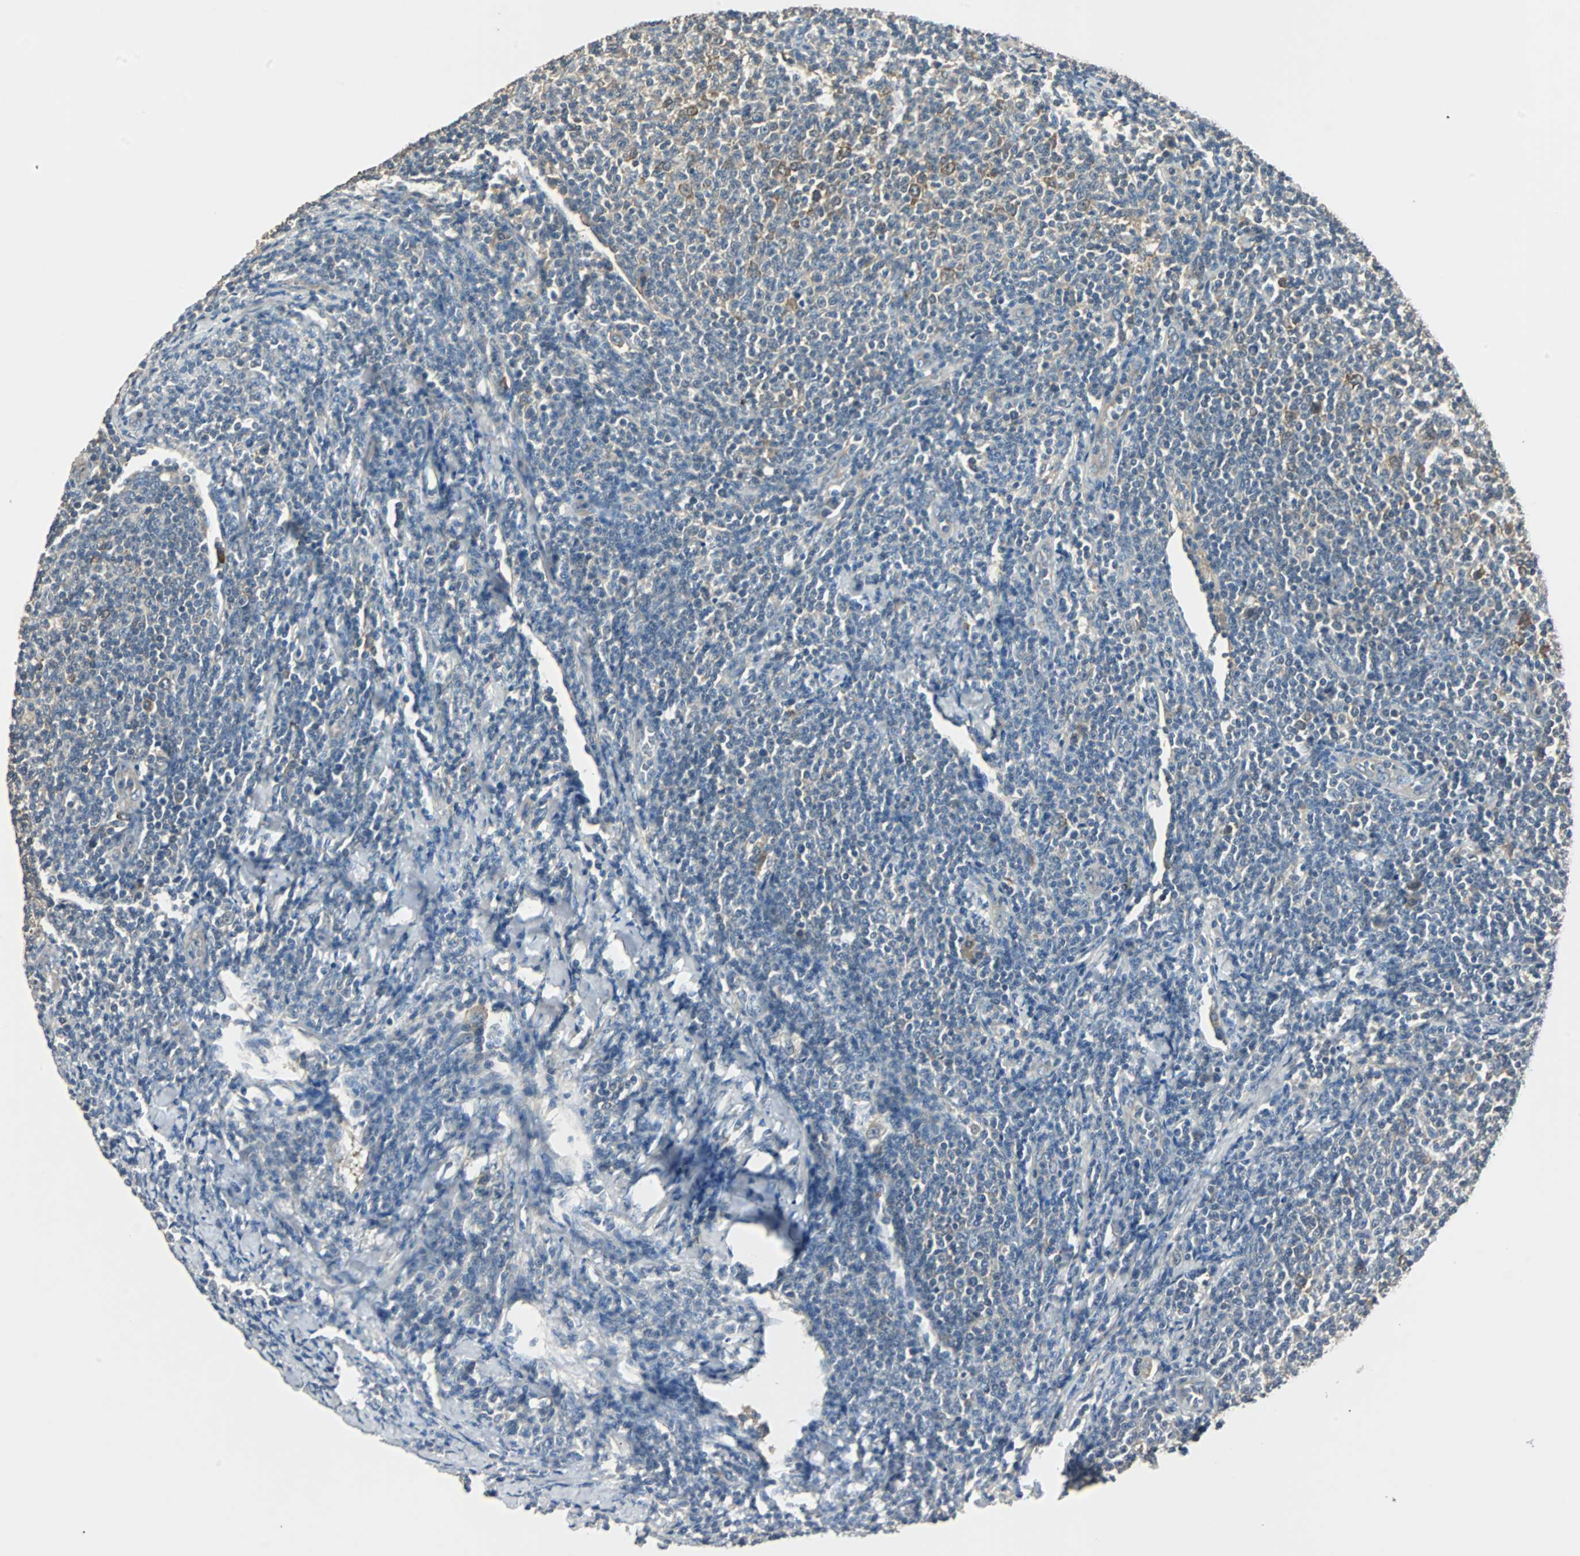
{"staining": {"intensity": "weak", "quantity": "<25%", "location": "cytoplasmic/membranous"}, "tissue": "lymphoma", "cell_type": "Tumor cells", "image_type": "cancer", "snomed": [{"axis": "morphology", "description": "Malignant lymphoma, non-Hodgkin's type, Low grade"}, {"axis": "topography", "description": "Lymph node"}], "caption": "High power microscopy micrograph of an immunohistochemistry photomicrograph of malignant lymphoma, non-Hodgkin's type (low-grade), revealing no significant positivity in tumor cells. (DAB (3,3'-diaminobenzidine) immunohistochemistry with hematoxylin counter stain).", "gene": "ABHD2", "patient": {"sex": "male", "age": 66}}